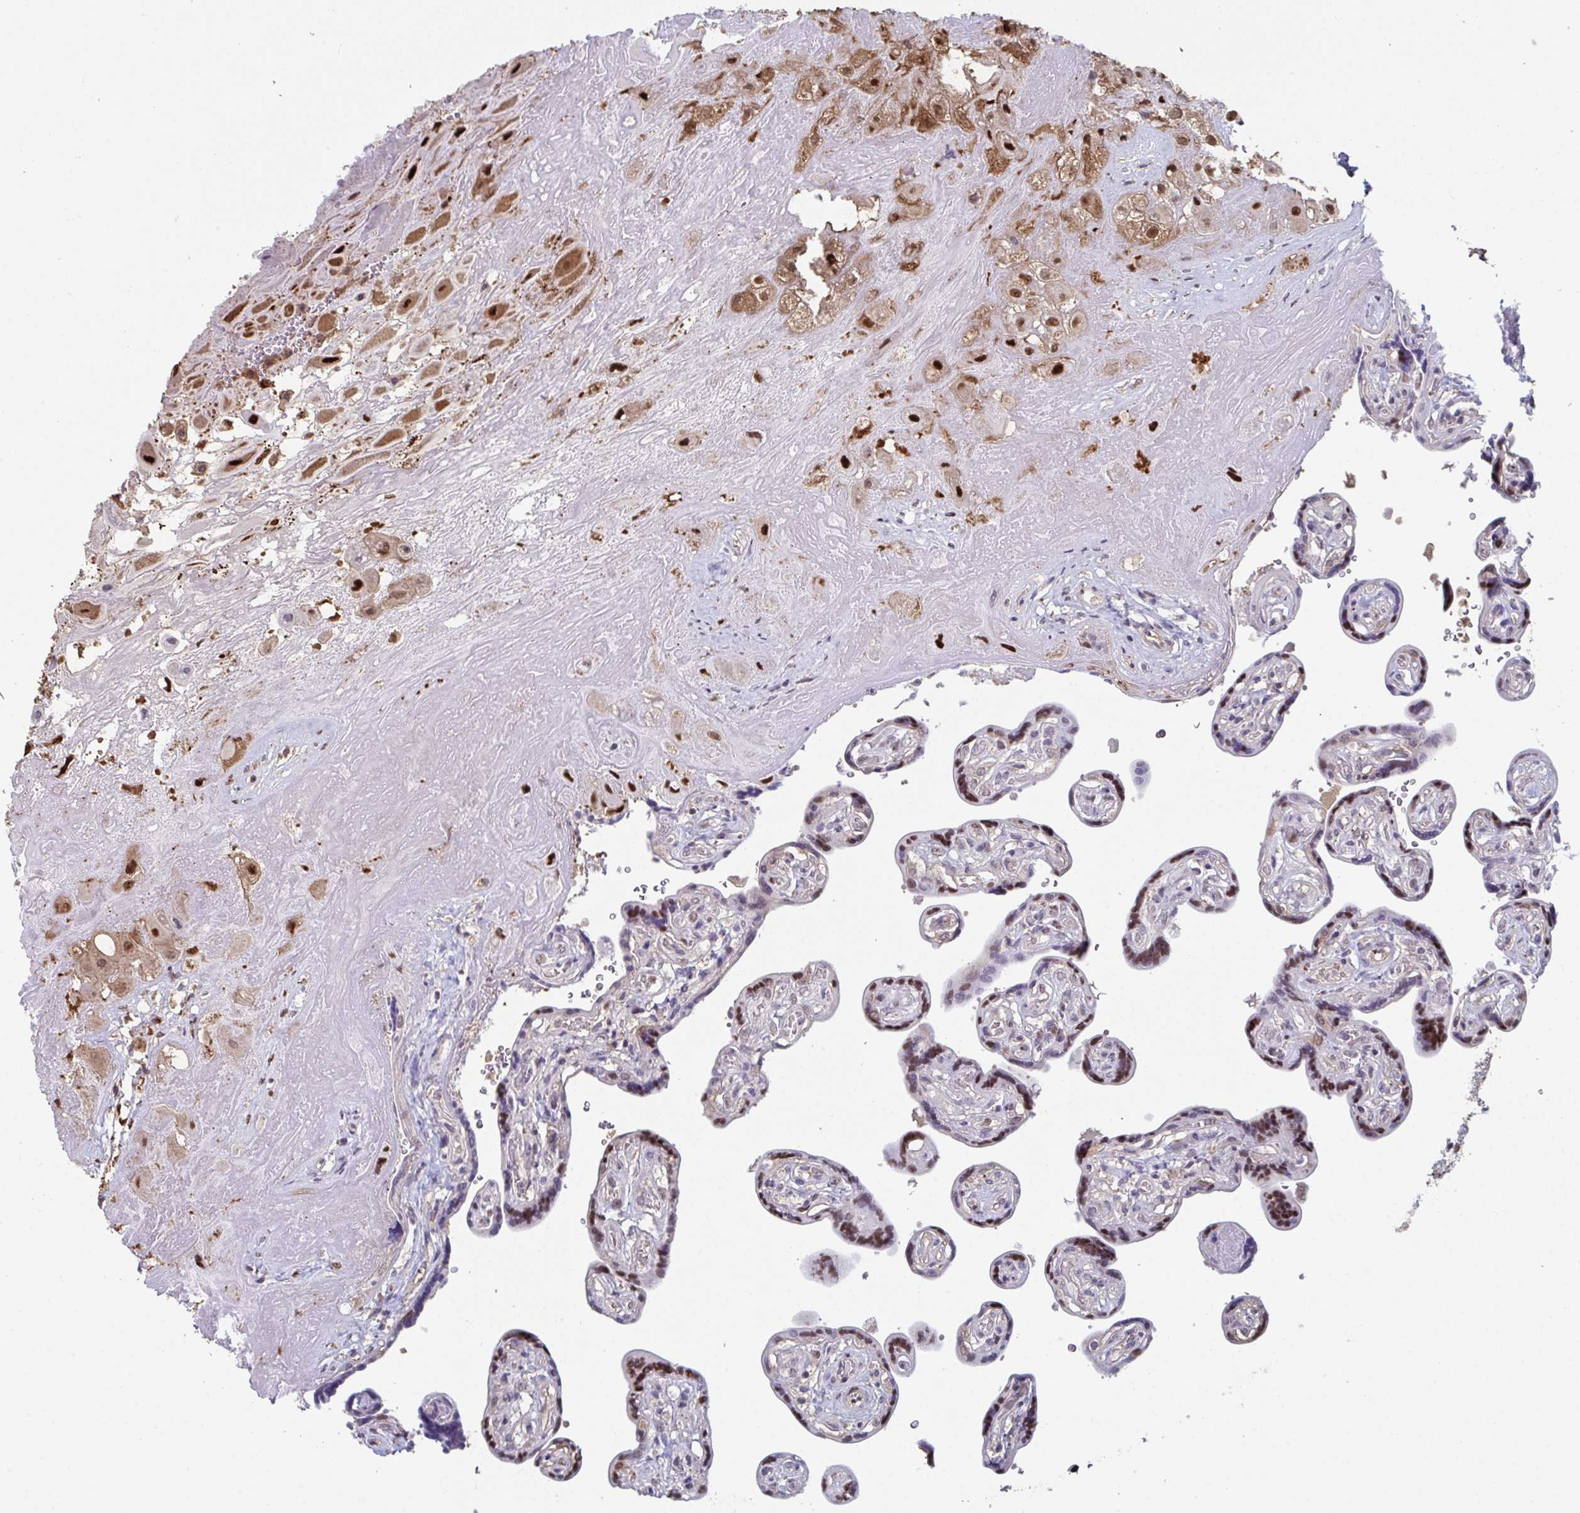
{"staining": {"intensity": "moderate", "quantity": "25%-75%", "location": "cytoplasmic/membranous,nuclear"}, "tissue": "placenta", "cell_type": "Decidual cells", "image_type": "normal", "snomed": [{"axis": "morphology", "description": "Normal tissue, NOS"}, {"axis": "topography", "description": "Placenta"}], "caption": "This is a histology image of immunohistochemistry staining of benign placenta, which shows moderate expression in the cytoplasmic/membranous,nuclear of decidual cells.", "gene": "ACD", "patient": {"sex": "female", "age": 32}}